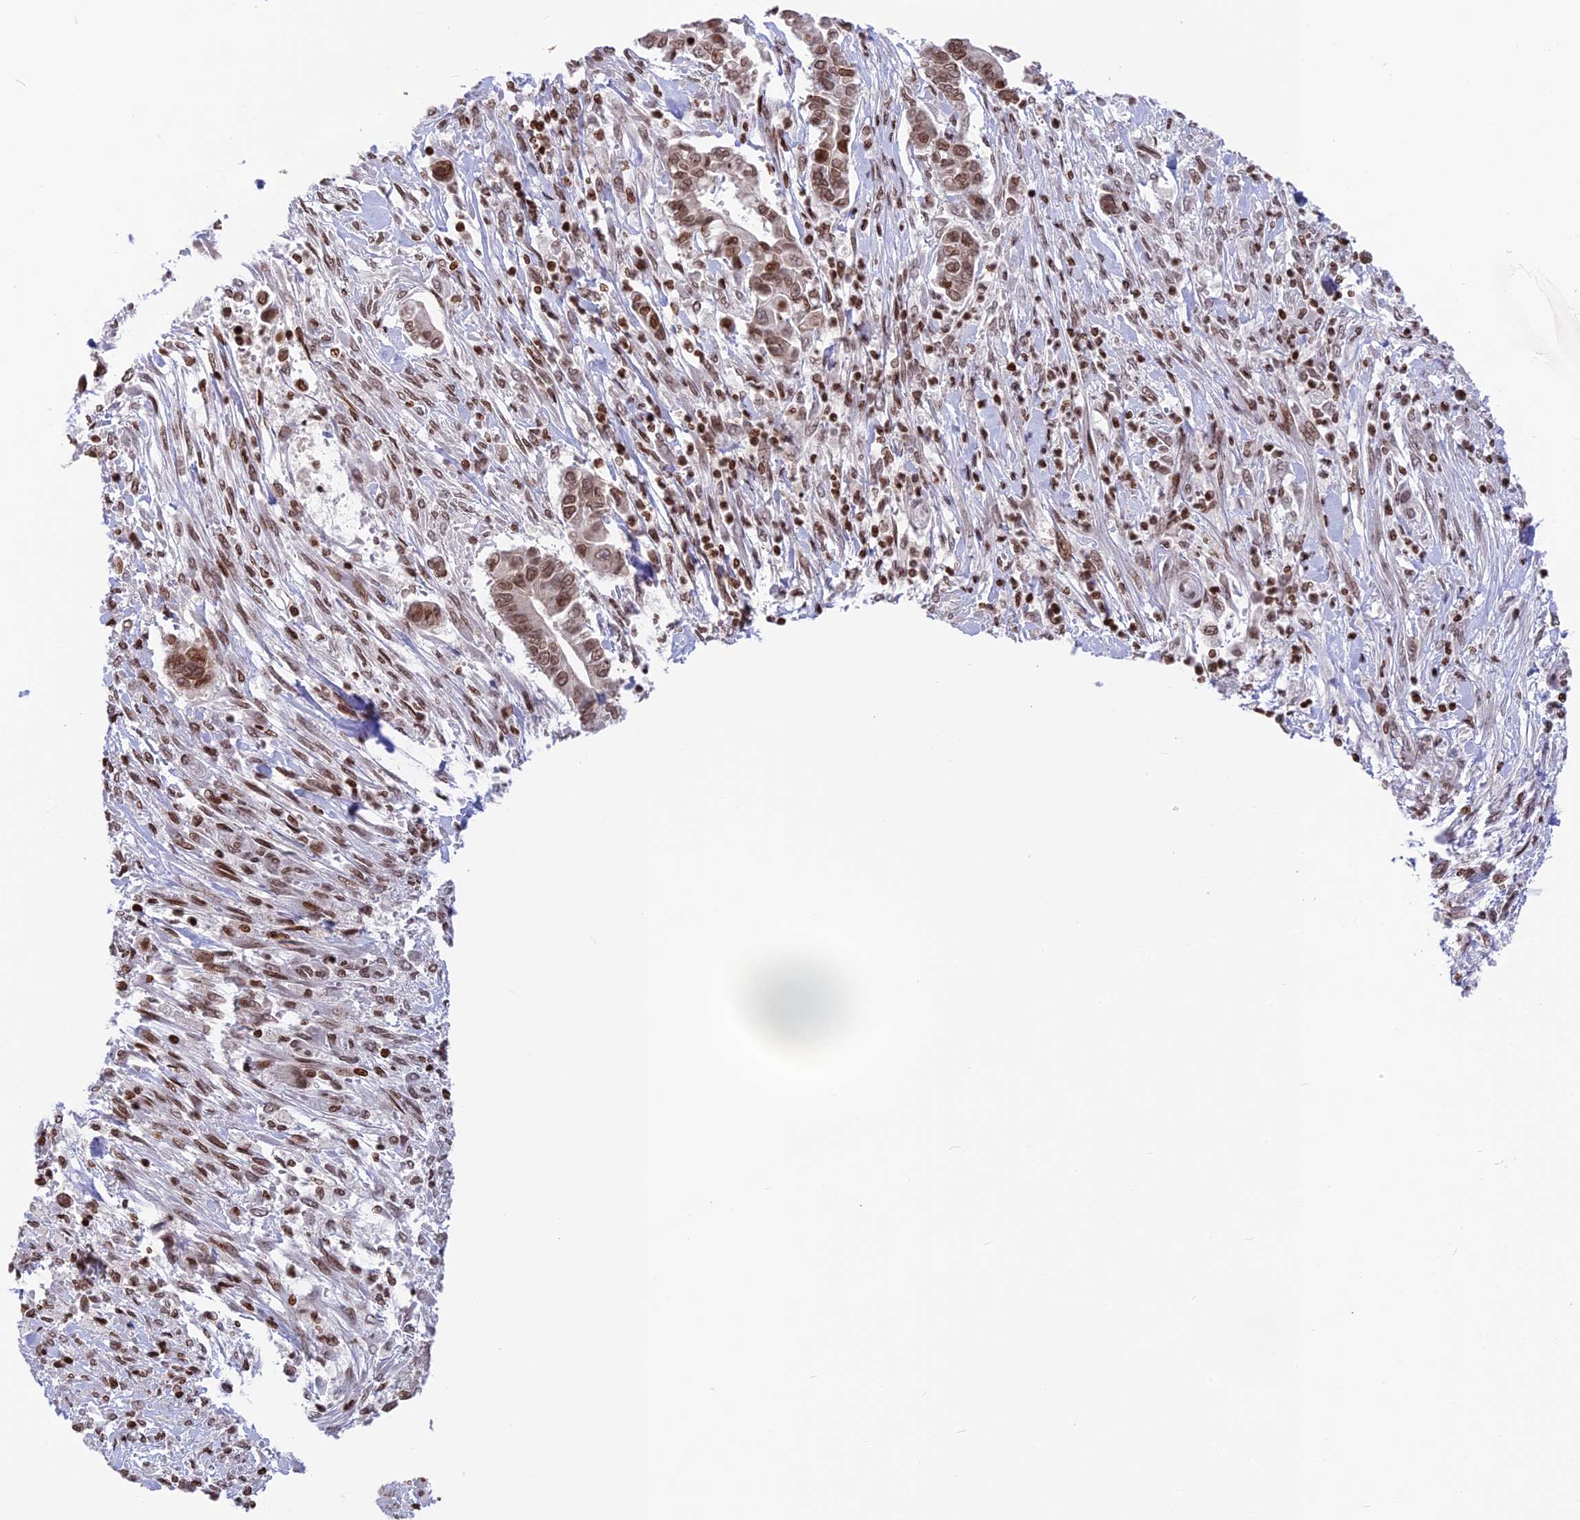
{"staining": {"intensity": "moderate", "quantity": ">75%", "location": "nuclear"}, "tissue": "pancreatic cancer", "cell_type": "Tumor cells", "image_type": "cancer", "snomed": [{"axis": "morphology", "description": "Adenocarcinoma, NOS"}, {"axis": "topography", "description": "Pancreas"}], "caption": "Human pancreatic cancer stained for a protein (brown) exhibits moderate nuclear positive staining in approximately >75% of tumor cells.", "gene": "TET2", "patient": {"sex": "male", "age": 68}}